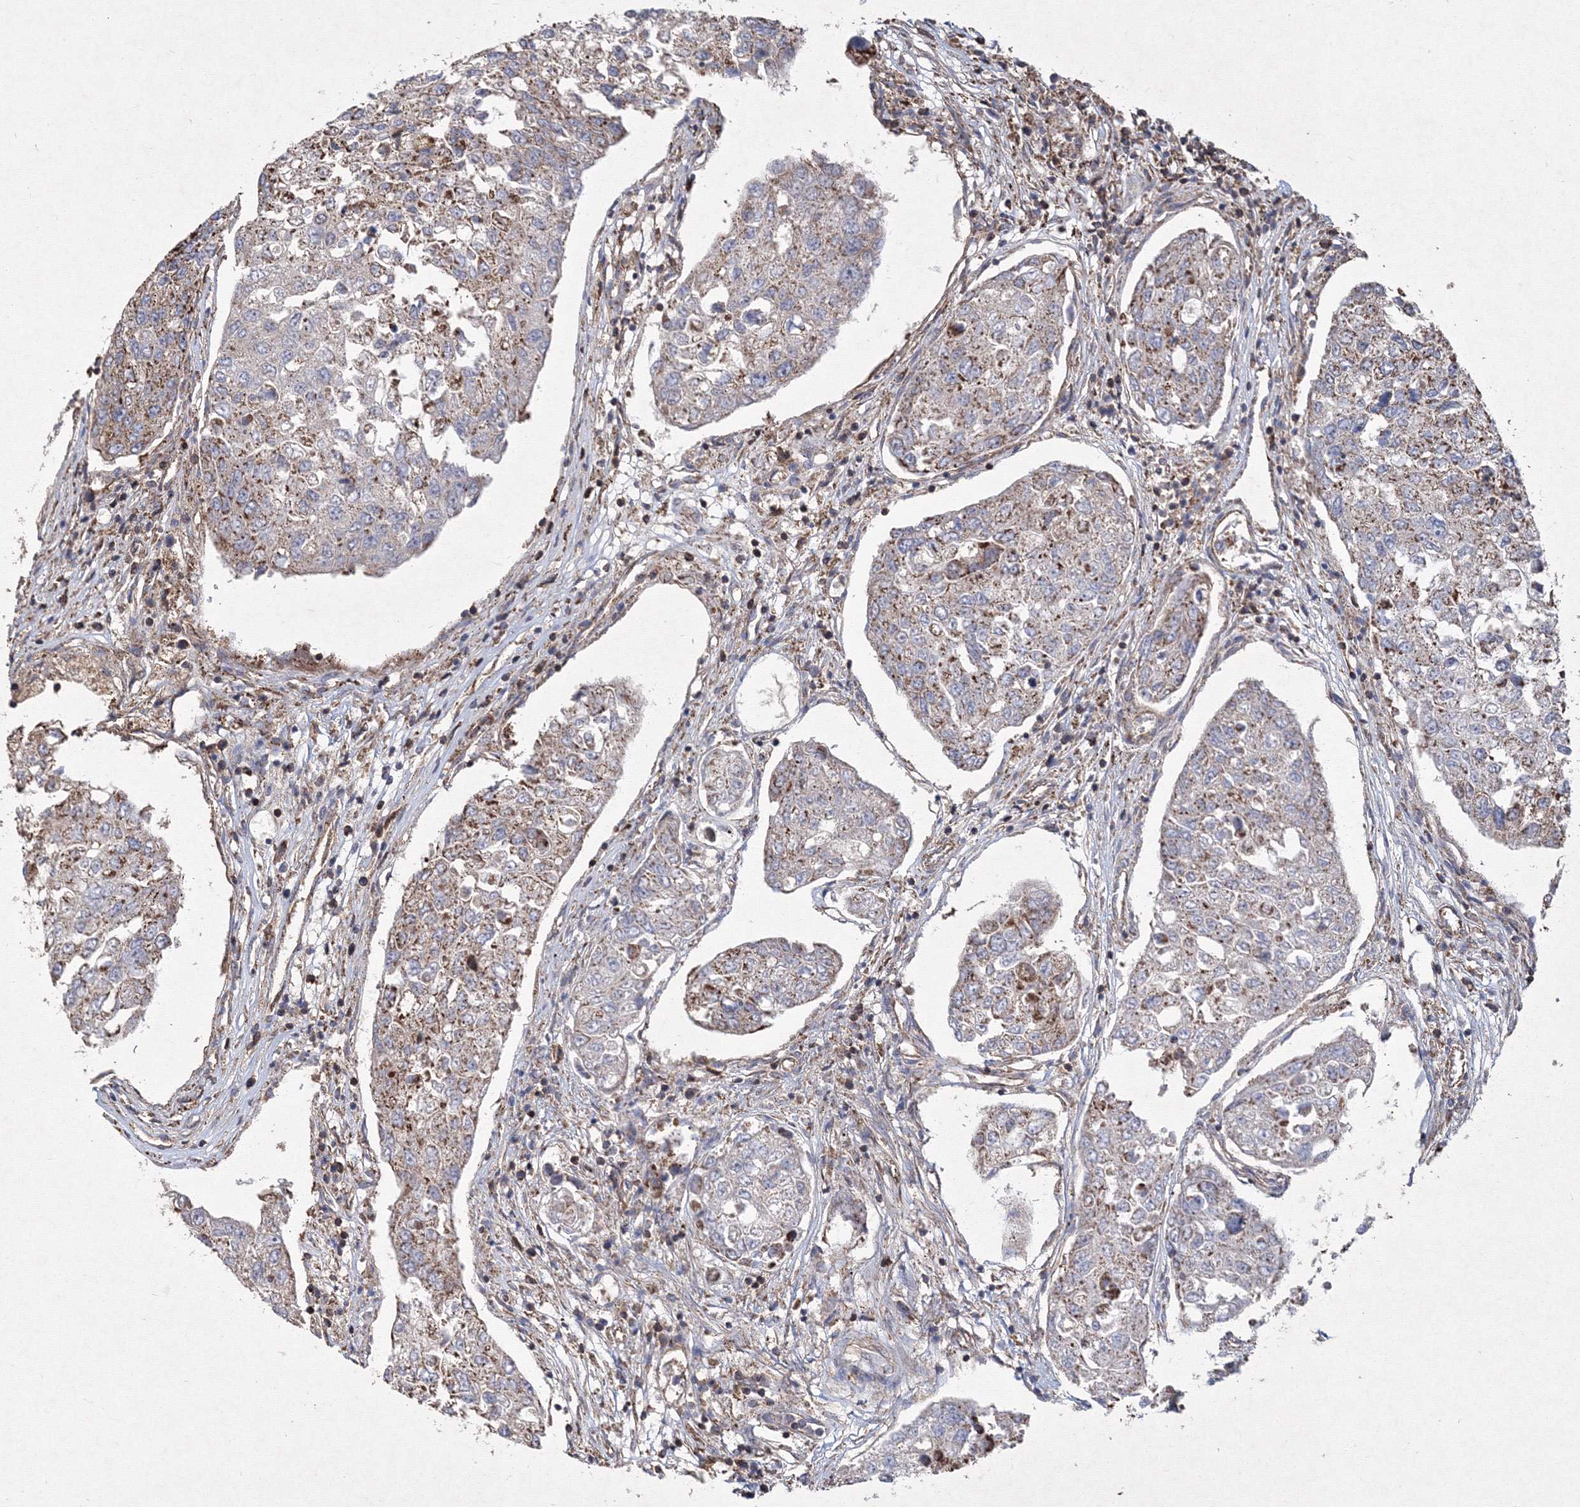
{"staining": {"intensity": "moderate", "quantity": "25%-75%", "location": "cytoplasmic/membranous"}, "tissue": "urothelial cancer", "cell_type": "Tumor cells", "image_type": "cancer", "snomed": [{"axis": "morphology", "description": "Urothelial carcinoma, High grade"}, {"axis": "topography", "description": "Lymph node"}, {"axis": "topography", "description": "Urinary bladder"}], "caption": "Immunohistochemical staining of human urothelial cancer shows medium levels of moderate cytoplasmic/membranous protein expression in about 25%-75% of tumor cells.", "gene": "TMEM139", "patient": {"sex": "male", "age": 51}}